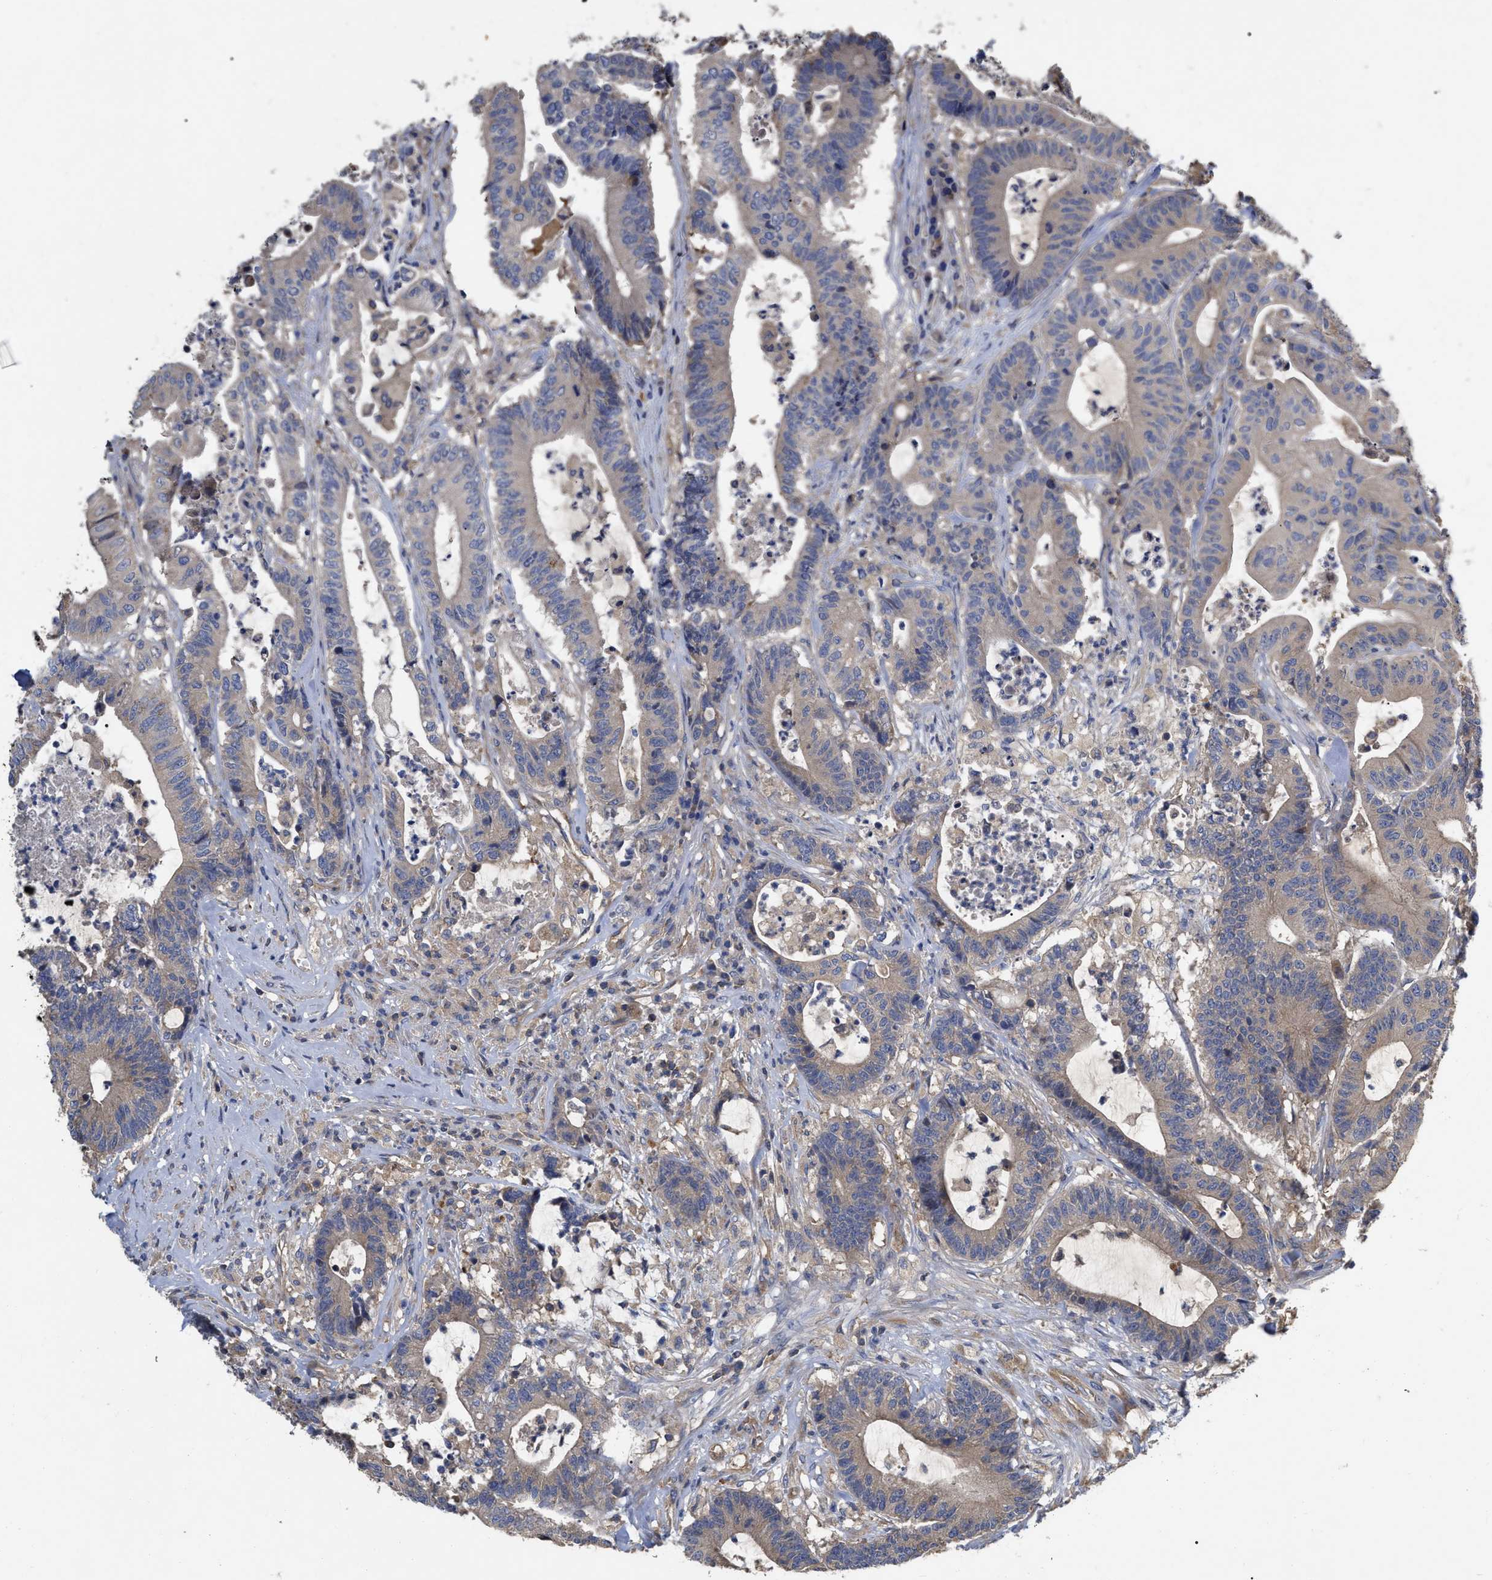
{"staining": {"intensity": "weak", "quantity": "25%-75%", "location": "cytoplasmic/membranous"}, "tissue": "colorectal cancer", "cell_type": "Tumor cells", "image_type": "cancer", "snomed": [{"axis": "morphology", "description": "Adenocarcinoma, NOS"}, {"axis": "topography", "description": "Colon"}], "caption": "This photomicrograph displays colorectal cancer (adenocarcinoma) stained with immunohistochemistry (IHC) to label a protein in brown. The cytoplasmic/membranous of tumor cells show weak positivity for the protein. Nuclei are counter-stained blue.", "gene": "RAP1GDS1", "patient": {"sex": "female", "age": 84}}